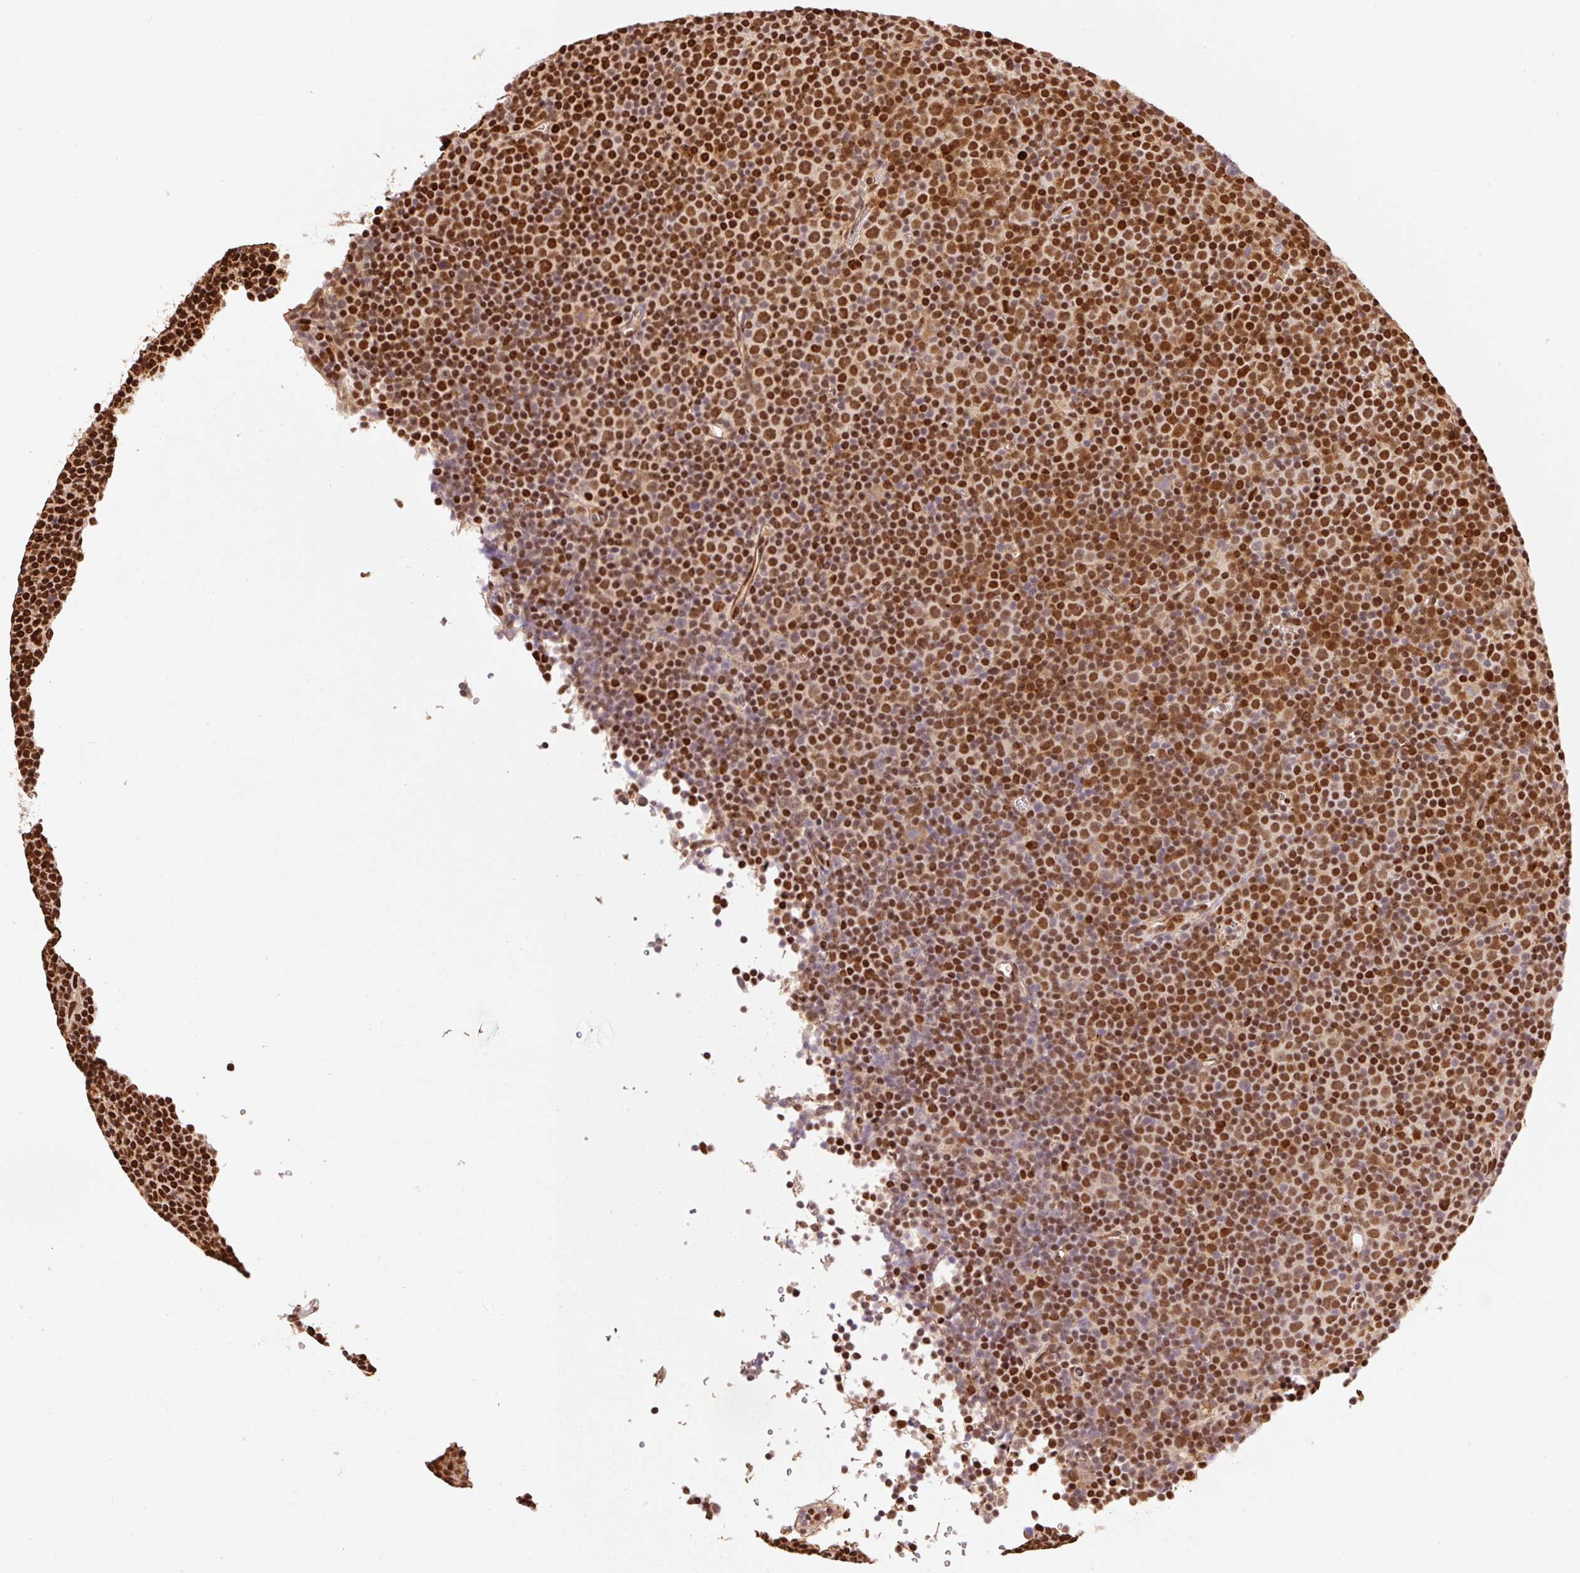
{"staining": {"intensity": "strong", "quantity": ">75%", "location": "nuclear"}, "tissue": "lymphoma", "cell_type": "Tumor cells", "image_type": "cancer", "snomed": [{"axis": "morphology", "description": "Malignant lymphoma, non-Hodgkin's type, Low grade"}, {"axis": "topography", "description": "Lymph node"}], "caption": "This image demonstrates immunohistochemistry staining of human malignant lymphoma, non-Hodgkin's type (low-grade), with high strong nuclear staining in approximately >75% of tumor cells.", "gene": "GPR139", "patient": {"sex": "female", "age": 67}}